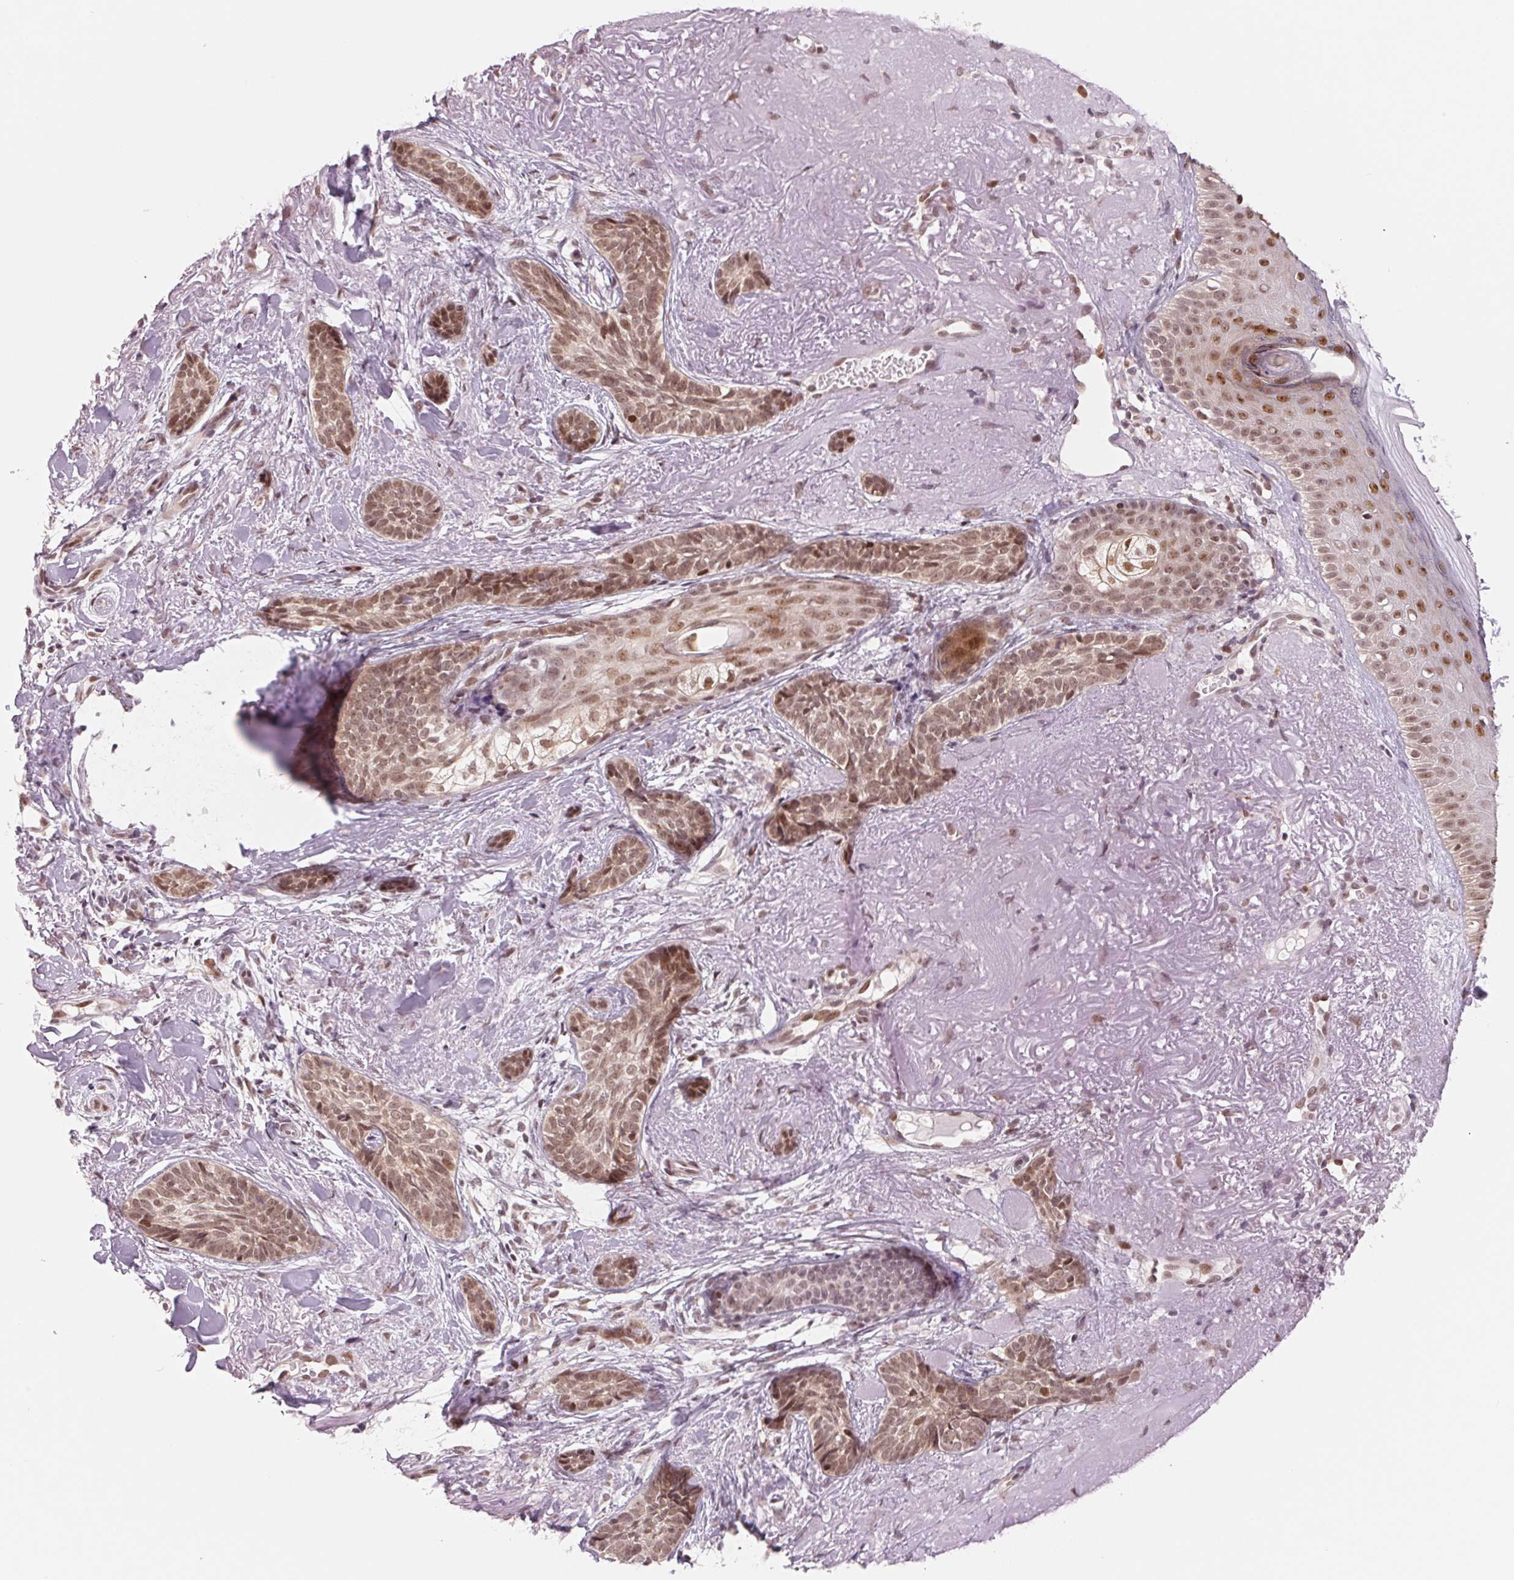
{"staining": {"intensity": "moderate", "quantity": ">75%", "location": "cytoplasmic/membranous,nuclear"}, "tissue": "skin cancer", "cell_type": "Tumor cells", "image_type": "cancer", "snomed": [{"axis": "morphology", "description": "Basal cell carcinoma"}, {"axis": "morphology", "description": "BCC, high aggressive"}, {"axis": "topography", "description": "Skin"}], "caption": "A histopathology image showing moderate cytoplasmic/membranous and nuclear expression in approximately >75% of tumor cells in bcc,  high aggressive (skin), as visualized by brown immunohistochemical staining.", "gene": "DNAJB6", "patient": {"sex": "female", "age": 79}}